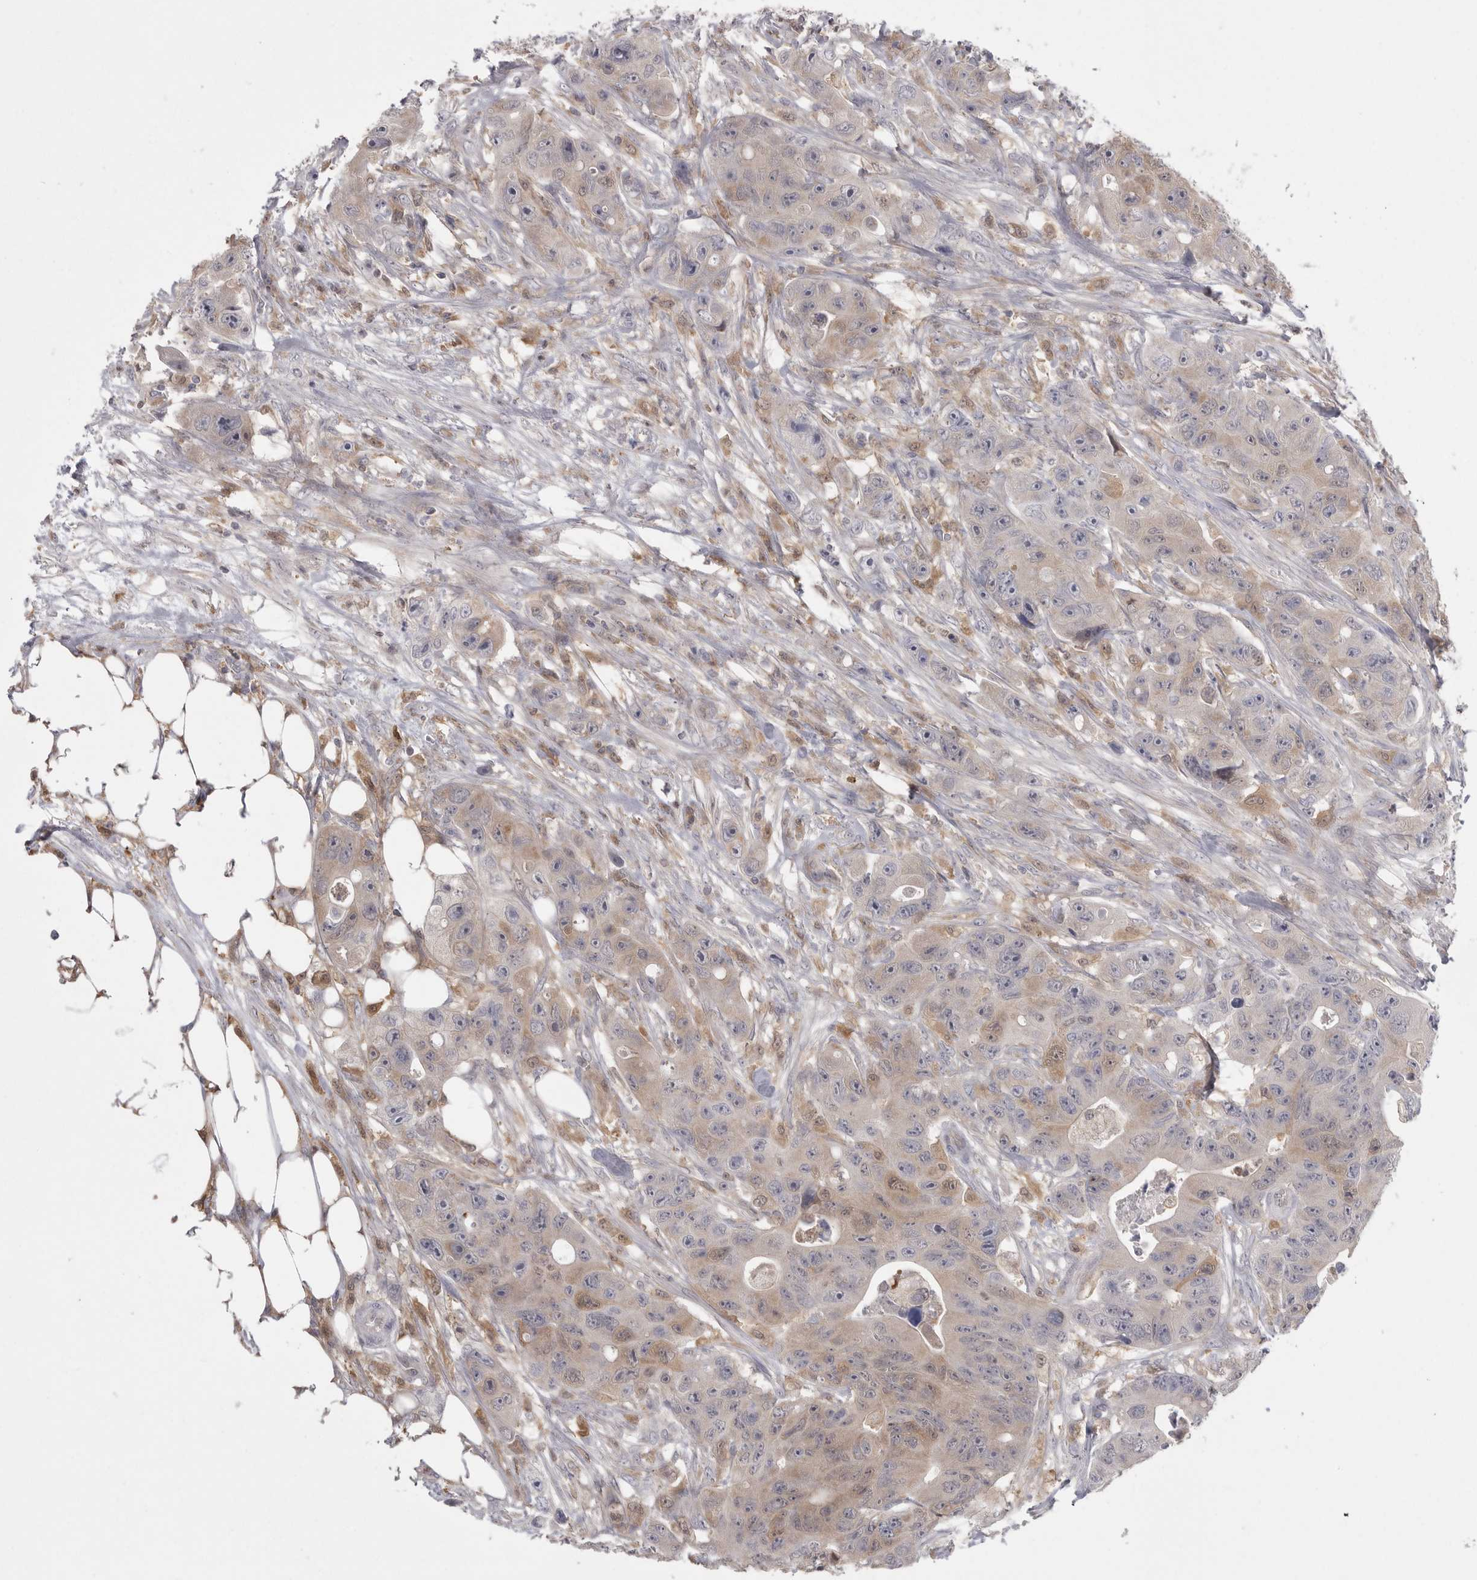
{"staining": {"intensity": "moderate", "quantity": "<25%", "location": "cytoplasmic/membranous"}, "tissue": "colorectal cancer", "cell_type": "Tumor cells", "image_type": "cancer", "snomed": [{"axis": "morphology", "description": "Adenocarcinoma, NOS"}, {"axis": "topography", "description": "Colon"}], "caption": "The photomicrograph displays staining of colorectal adenocarcinoma, revealing moderate cytoplasmic/membranous protein positivity (brown color) within tumor cells.", "gene": "KYAT3", "patient": {"sex": "female", "age": 46}}